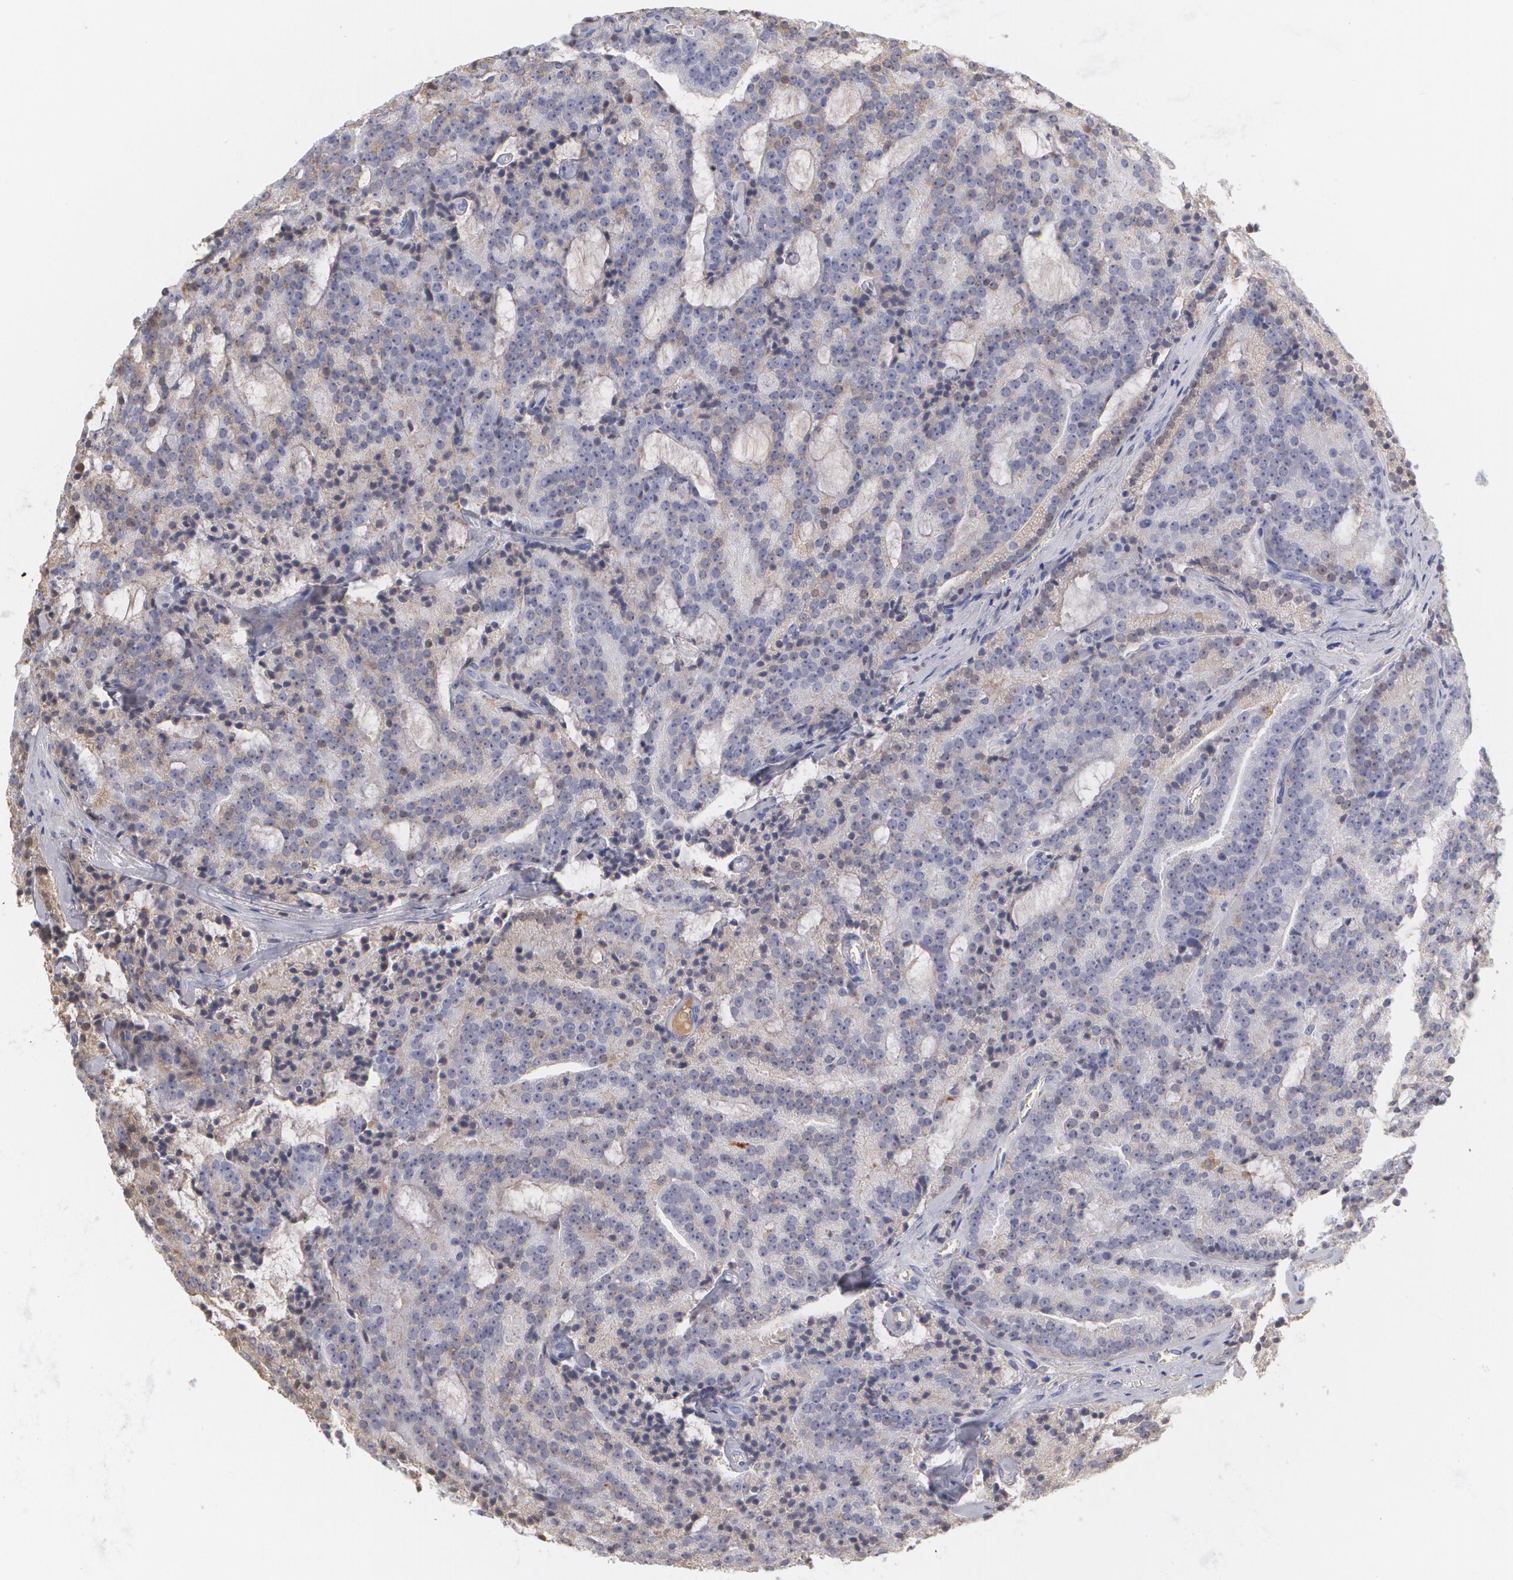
{"staining": {"intensity": "negative", "quantity": "none", "location": "none"}, "tissue": "prostate cancer", "cell_type": "Tumor cells", "image_type": "cancer", "snomed": [{"axis": "morphology", "description": "Adenocarcinoma, Medium grade"}, {"axis": "topography", "description": "Prostate"}], "caption": "The histopathology image shows no significant staining in tumor cells of medium-grade adenocarcinoma (prostate).", "gene": "SERPINA1", "patient": {"sex": "male", "age": 65}}